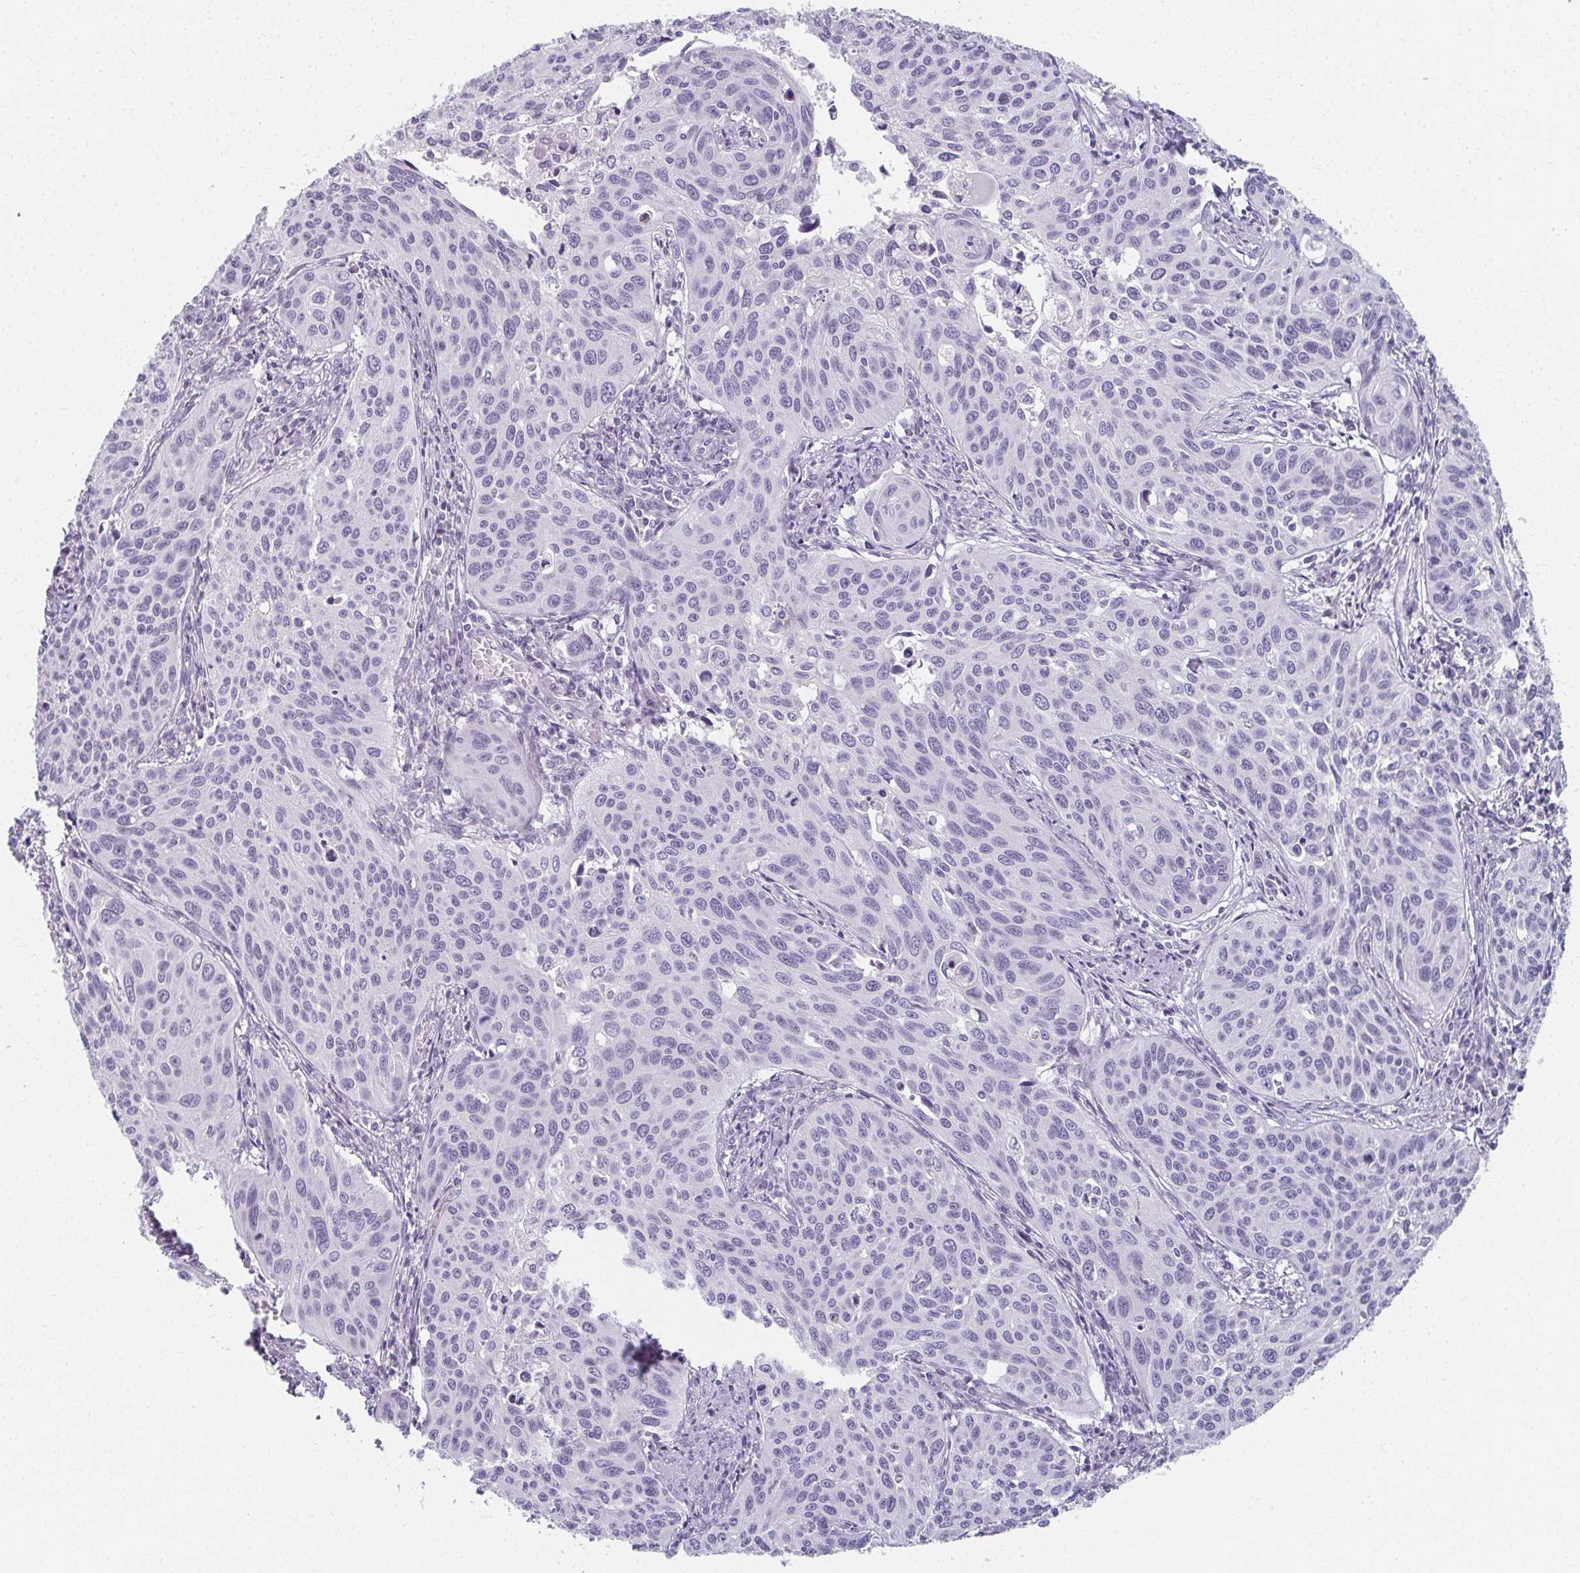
{"staining": {"intensity": "negative", "quantity": "none", "location": "none"}, "tissue": "cervical cancer", "cell_type": "Tumor cells", "image_type": "cancer", "snomed": [{"axis": "morphology", "description": "Squamous cell carcinoma, NOS"}, {"axis": "topography", "description": "Cervix"}], "caption": "This is an immunohistochemistry (IHC) image of squamous cell carcinoma (cervical). There is no positivity in tumor cells.", "gene": "CAMKV", "patient": {"sex": "female", "age": 31}}